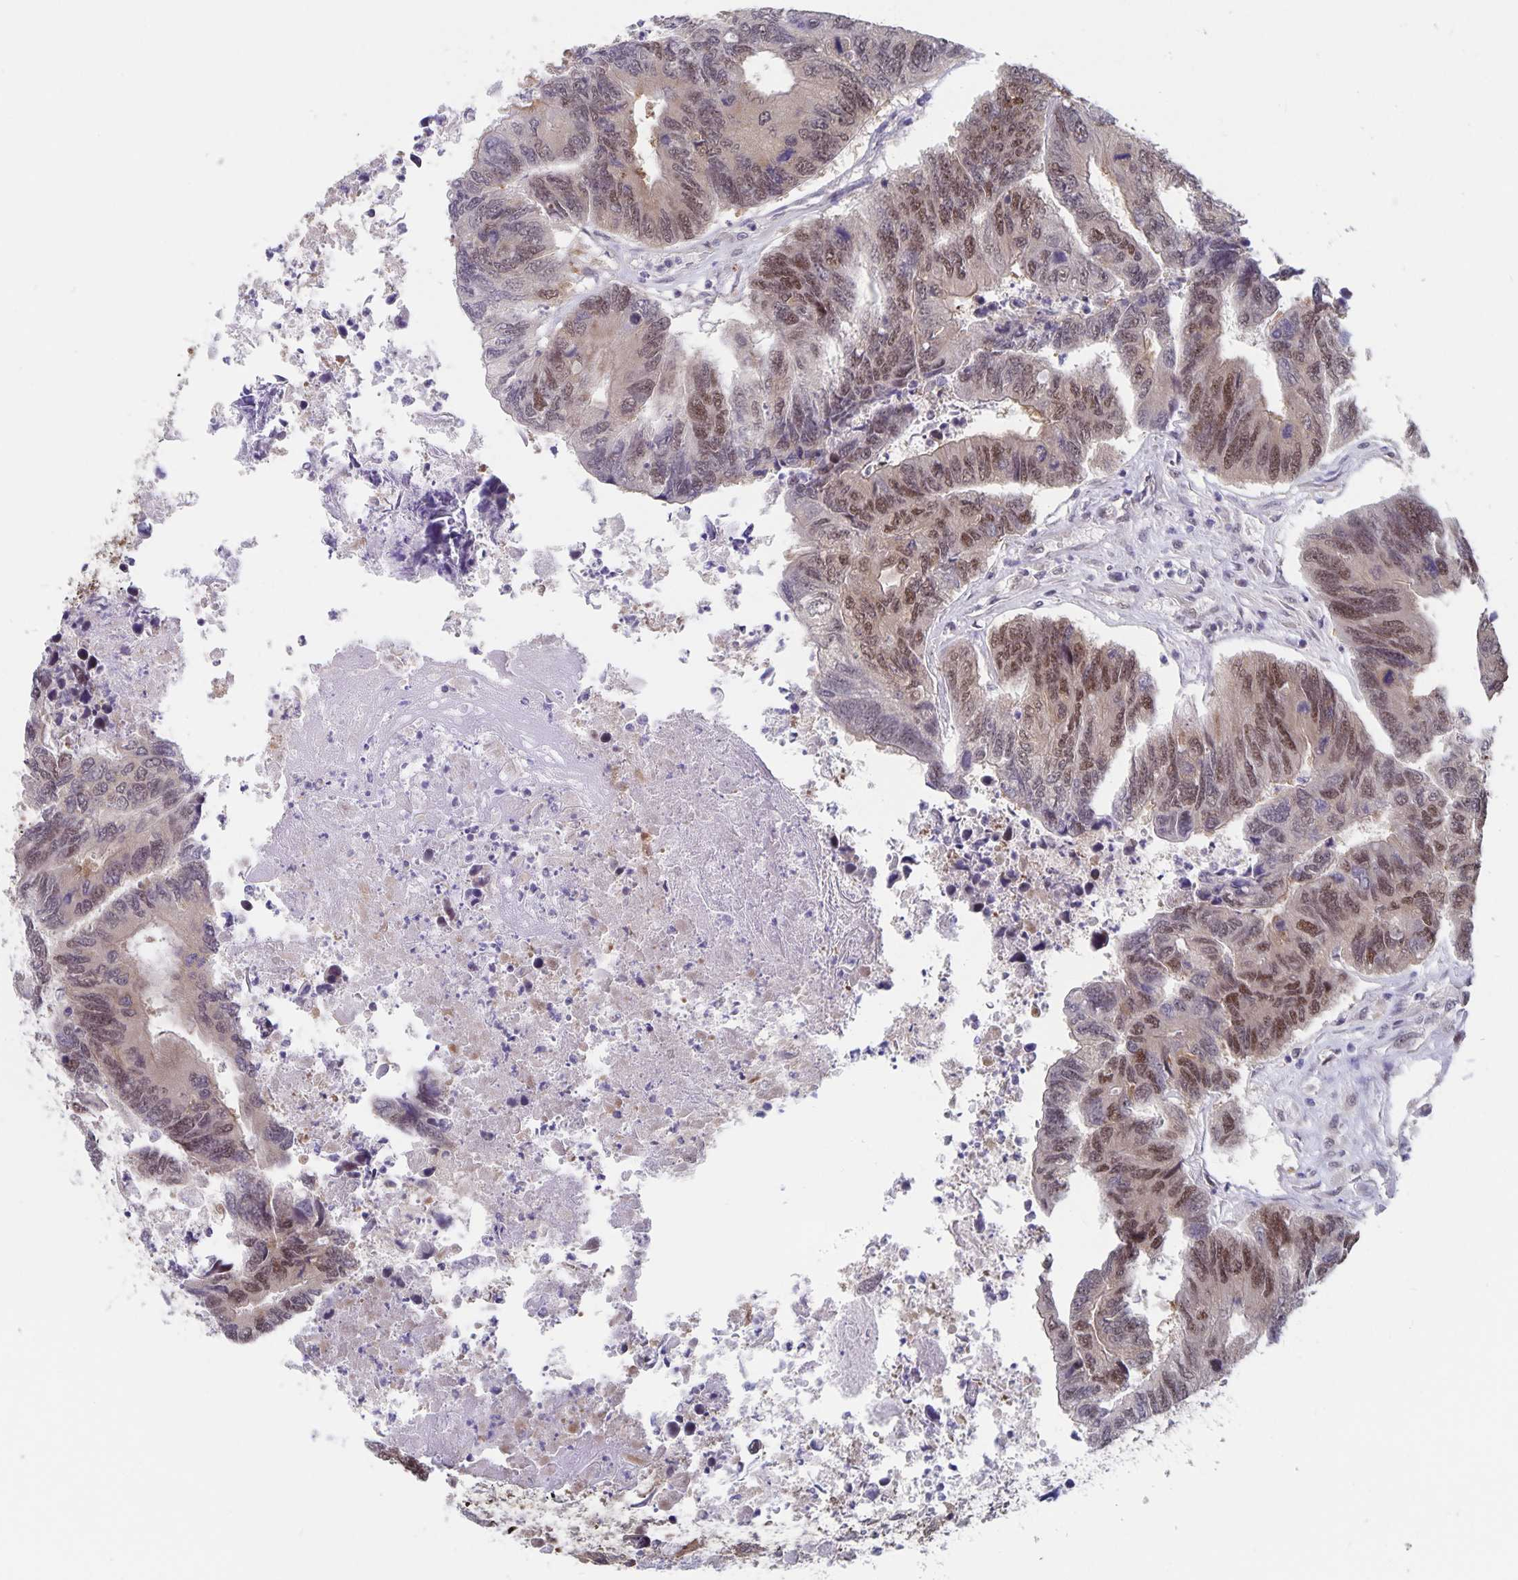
{"staining": {"intensity": "moderate", "quantity": "25%-75%", "location": "nuclear"}, "tissue": "colorectal cancer", "cell_type": "Tumor cells", "image_type": "cancer", "snomed": [{"axis": "morphology", "description": "Adenocarcinoma, NOS"}, {"axis": "topography", "description": "Colon"}], "caption": "Colorectal cancer (adenocarcinoma) stained with DAB IHC reveals medium levels of moderate nuclear staining in about 25%-75% of tumor cells.", "gene": "BAG6", "patient": {"sex": "female", "age": 67}}